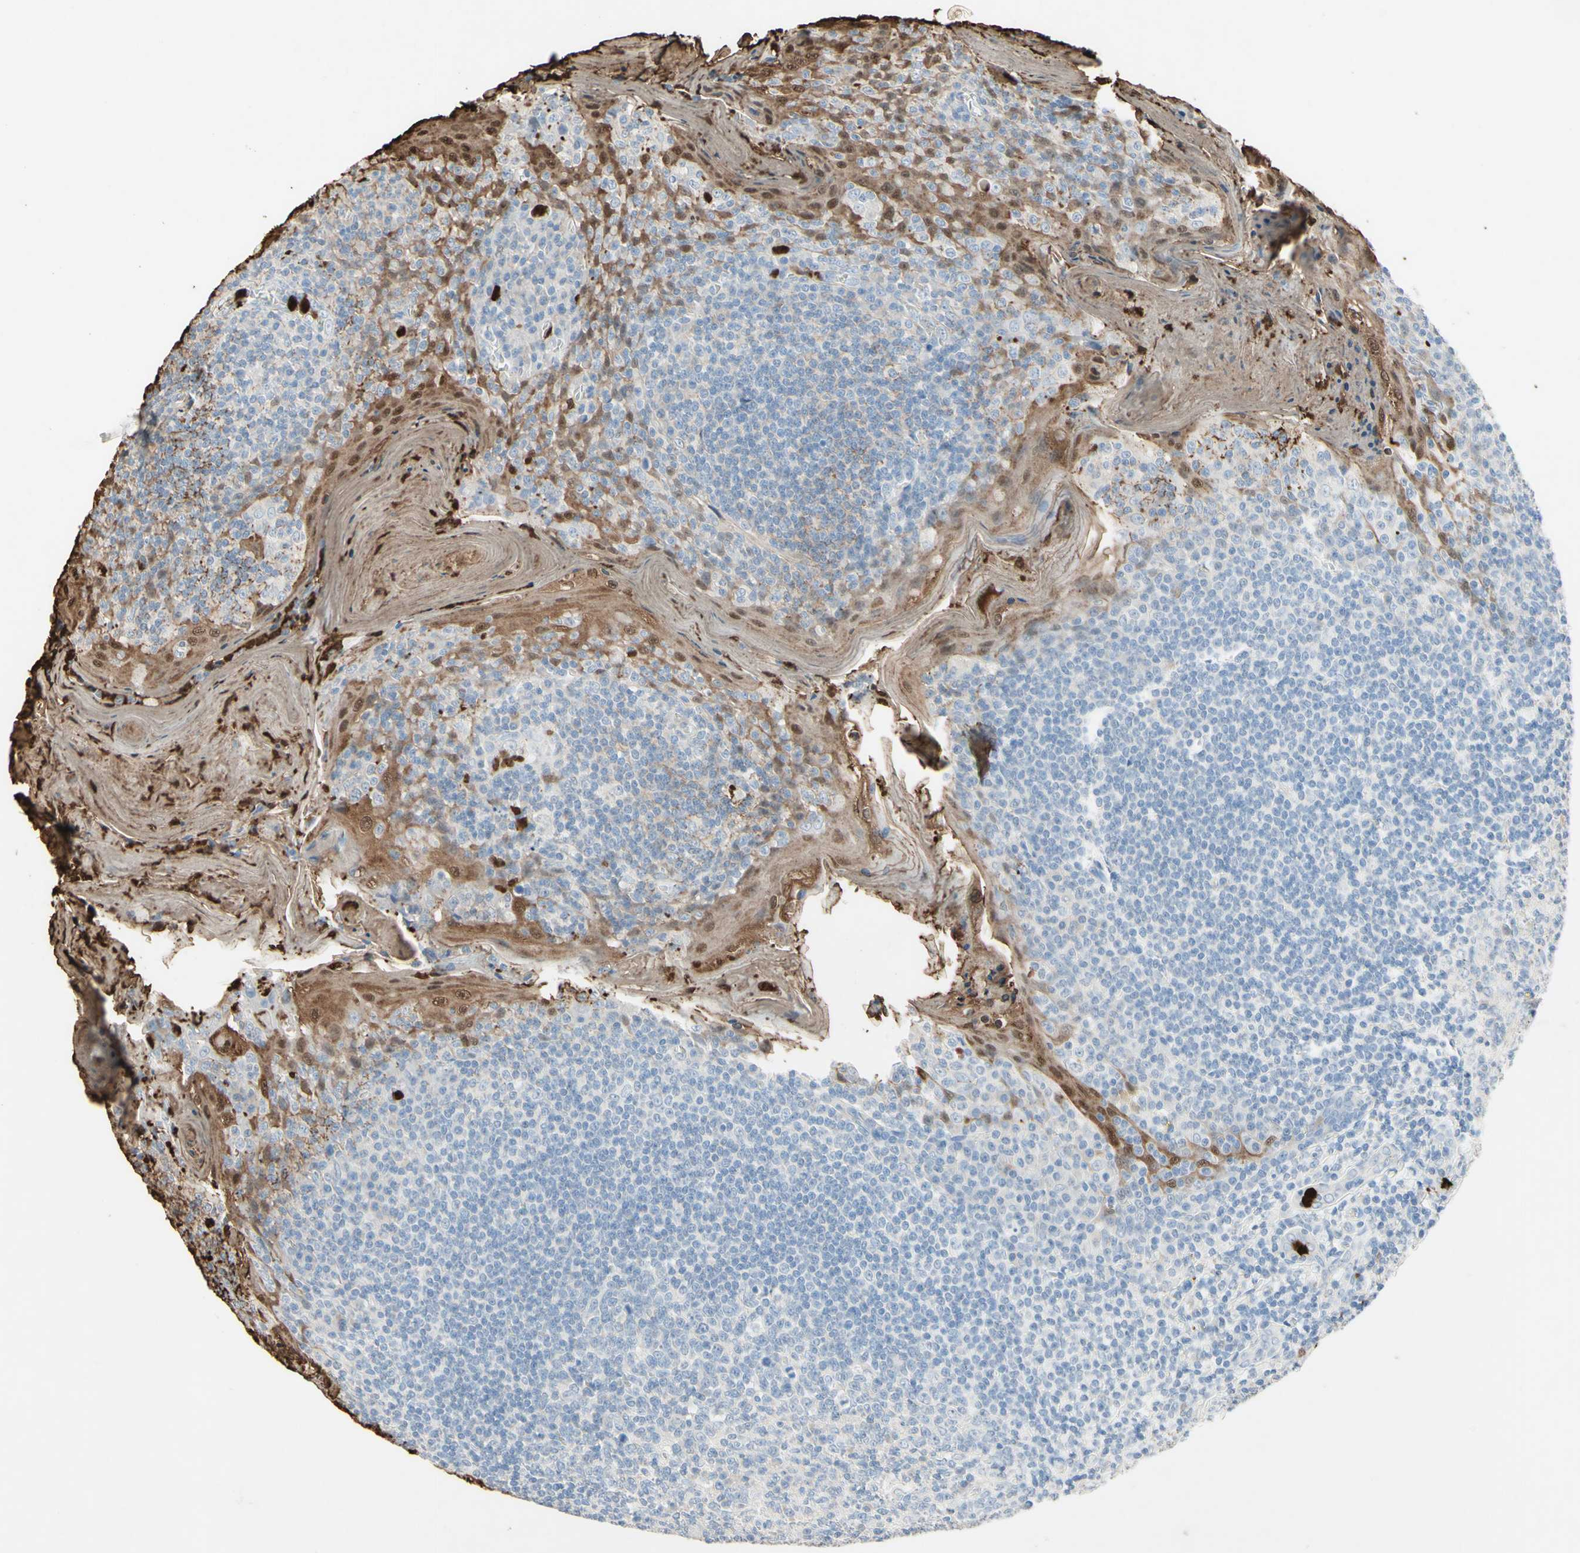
{"staining": {"intensity": "negative", "quantity": "none", "location": "none"}, "tissue": "tonsil", "cell_type": "Germinal center cells", "image_type": "normal", "snomed": [{"axis": "morphology", "description": "Normal tissue, NOS"}, {"axis": "topography", "description": "Tonsil"}], "caption": "Germinal center cells are negative for protein expression in benign human tonsil.", "gene": "NFKBIZ", "patient": {"sex": "male", "age": 31}}